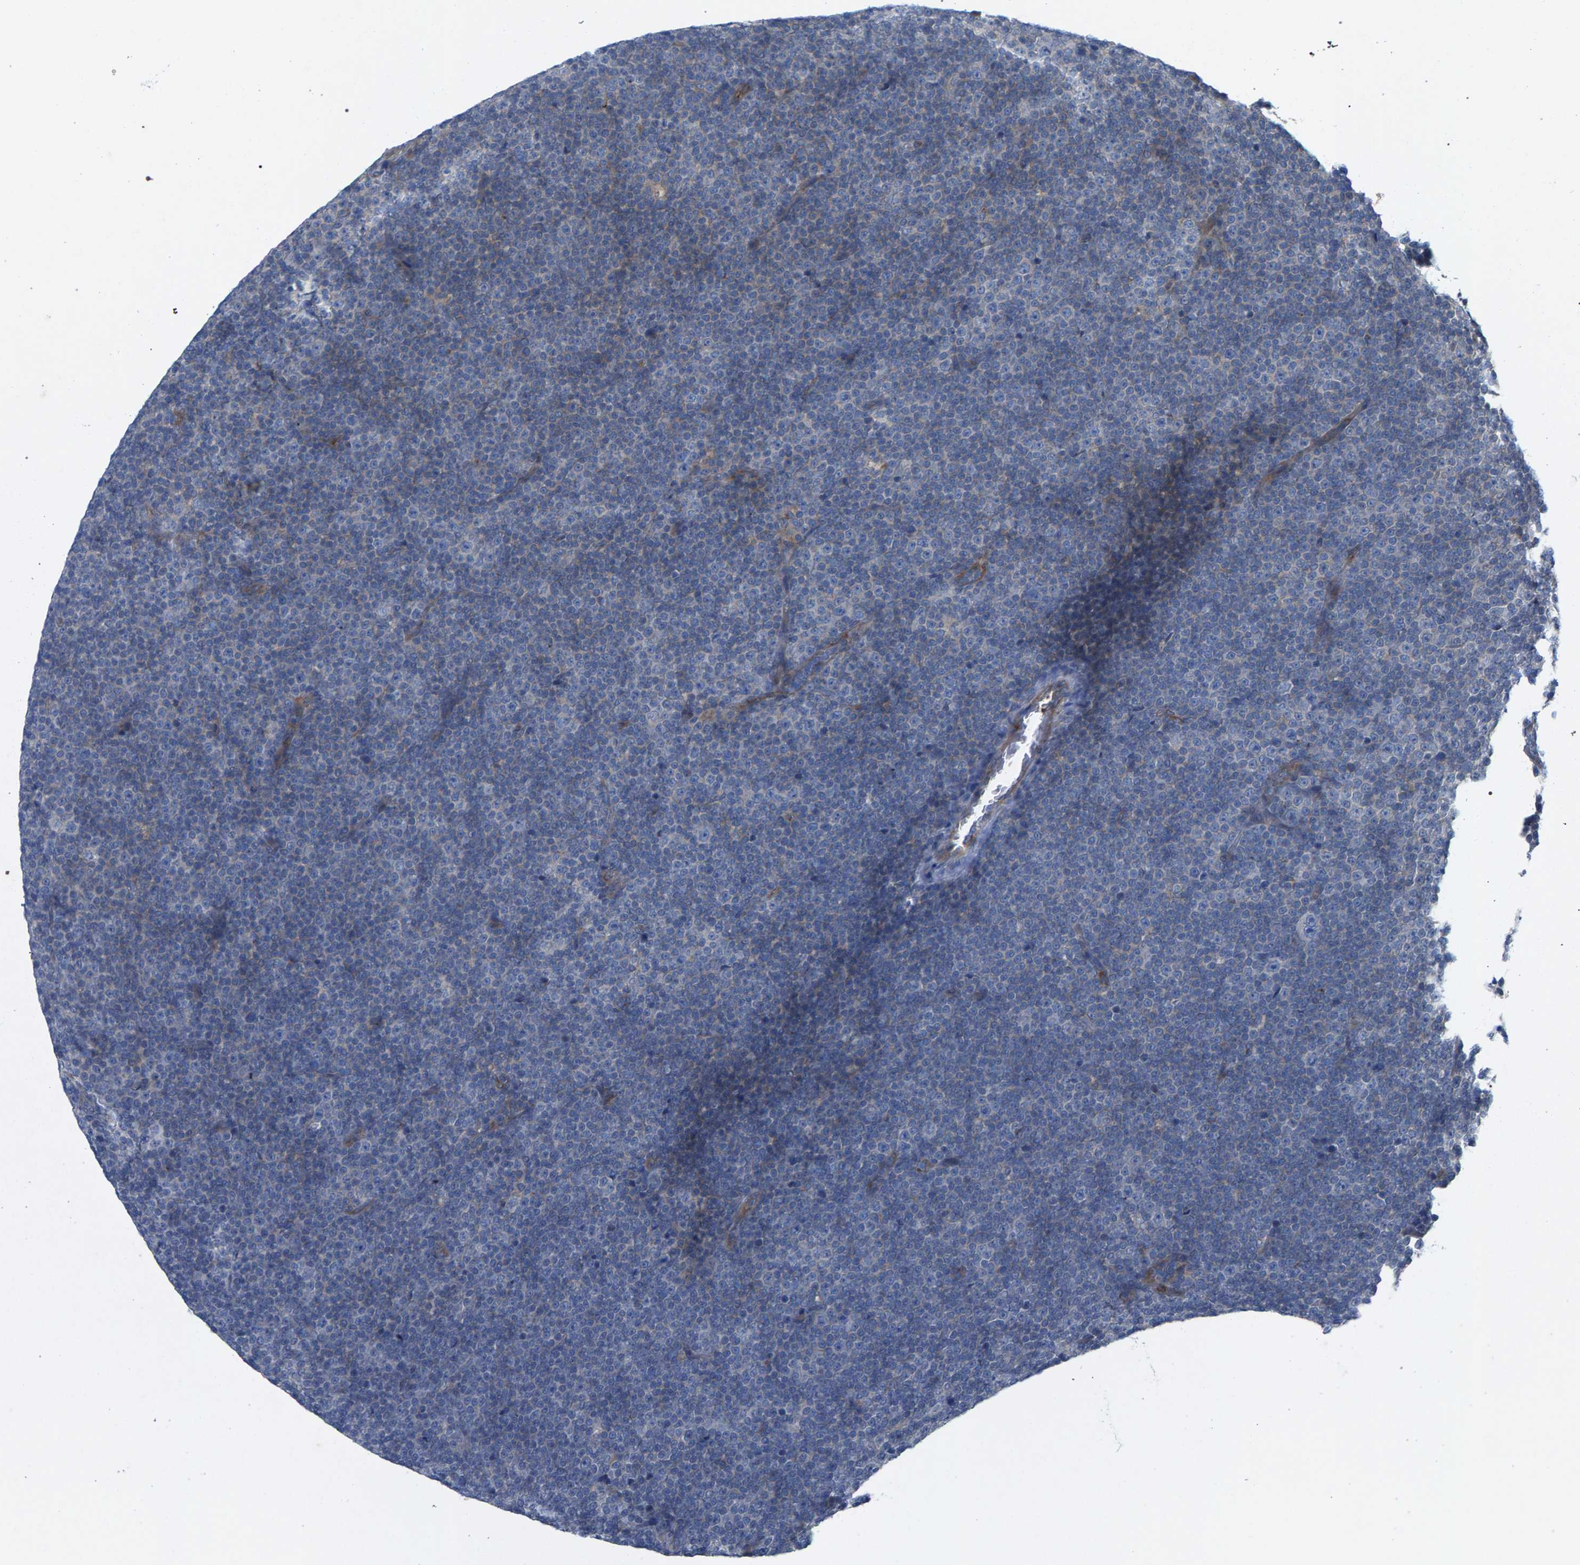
{"staining": {"intensity": "negative", "quantity": "none", "location": "none"}, "tissue": "lymphoma", "cell_type": "Tumor cells", "image_type": "cancer", "snomed": [{"axis": "morphology", "description": "Malignant lymphoma, non-Hodgkin's type, Low grade"}, {"axis": "topography", "description": "Lymph node"}], "caption": "A high-resolution histopathology image shows immunohistochemistry staining of low-grade malignant lymphoma, non-Hodgkin's type, which displays no significant staining in tumor cells. Brightfield microscopy of IHC stained with DAB (brown) and hematoxylin (blue), captured at high magnification.", "gene": "MAMDC2", "patient": {"sex": "female", "age": 67}}